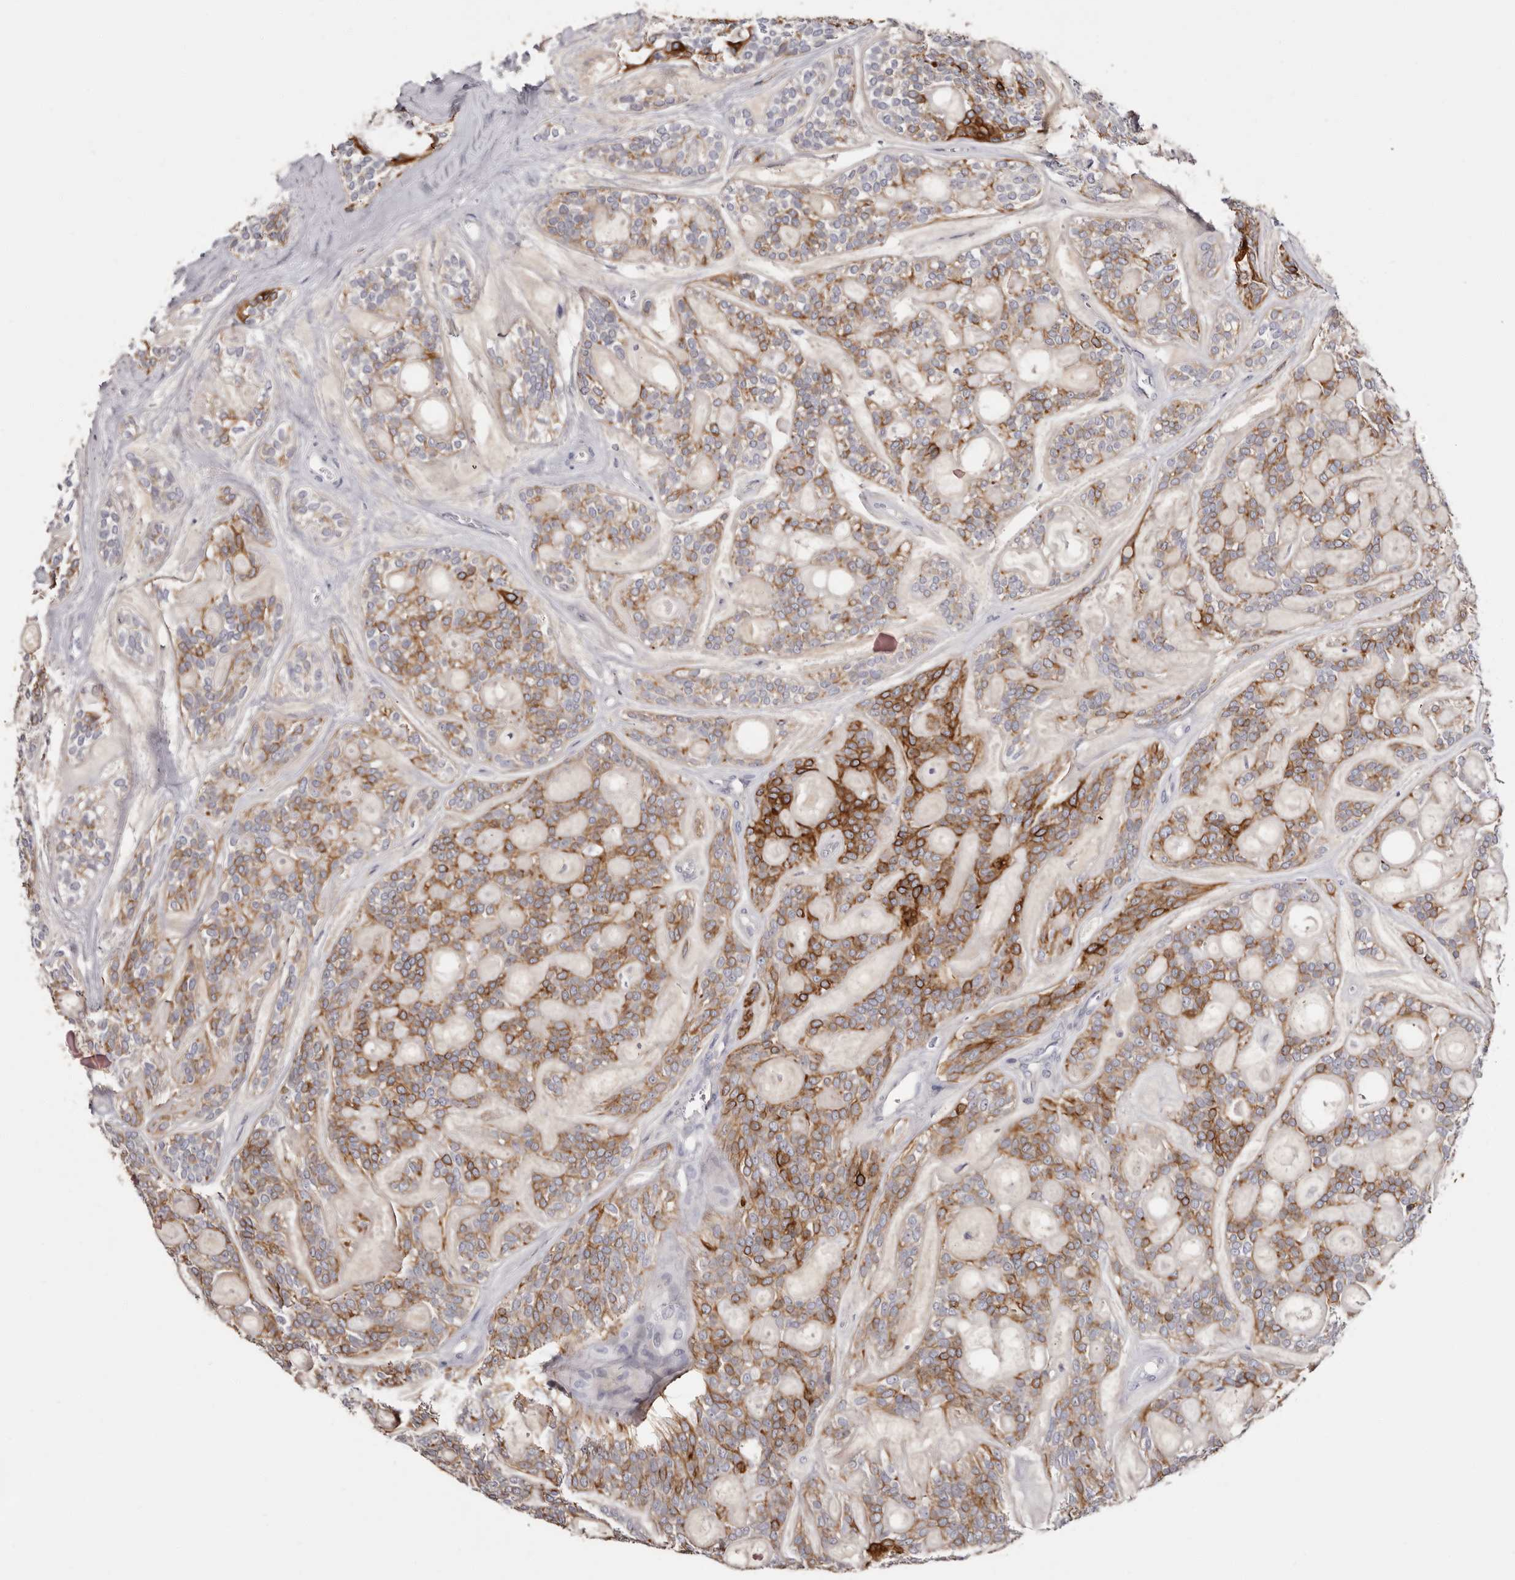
{"staining": {"intensity": "strong", "quantity": "25%-75%", "location": "cytoplasmic/membranous"}, "tissue": "head and neck cancer", "cell_type": "Tumor cells", "image_type": "cancer", "snomed": [{"axis": "morphology", "description": "Adenocarcinoma, NOS"}, {"axis": "topography", "description": "Head-Neck"}], "caption": "A photomicrograph of human head and neck adenocarcinoma stained for a protein exhibits strong cytoplasmic/membranous brown staining in tumor cells.", "gene": "STK16", "patient": {"sex": "male", "age": 66}}